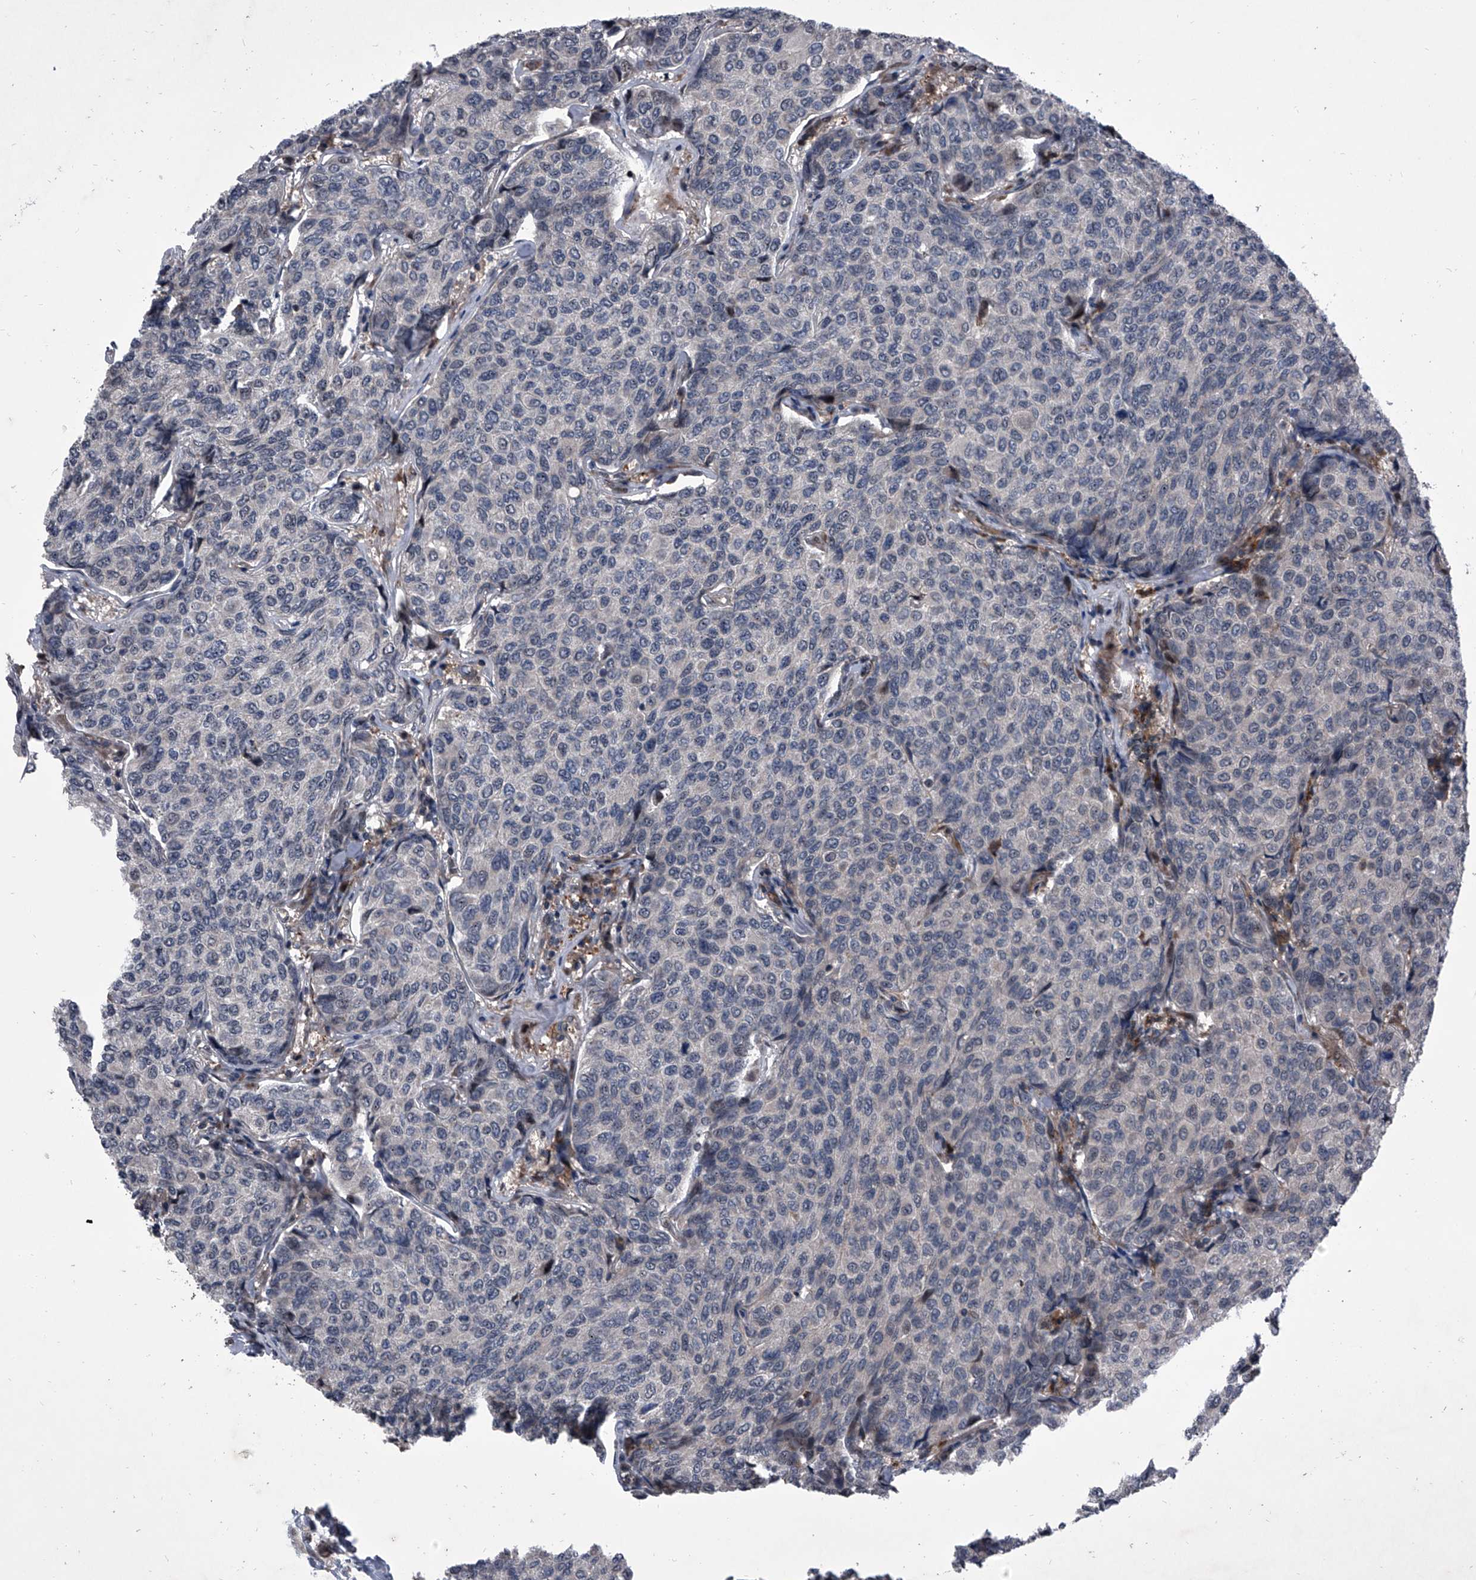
{"staining": {"intensity": "negative", "quantity": "none", "location": "none"}, "tissue": "breast cancer", "cell_type": "Tumor cells", "image_type": "cancer", "snomed": [{"axis": "morphology", "description": "Duct carcinoma"}, {"axis": "topography", "description": "Breast"}], "caption": "Immunohistochemical staining of invasive ductal carcinoma (breast) reveals no significant expression in tumor cells.", "gene": "ELK4", "patient": {"sex": "female", "age": 55}}